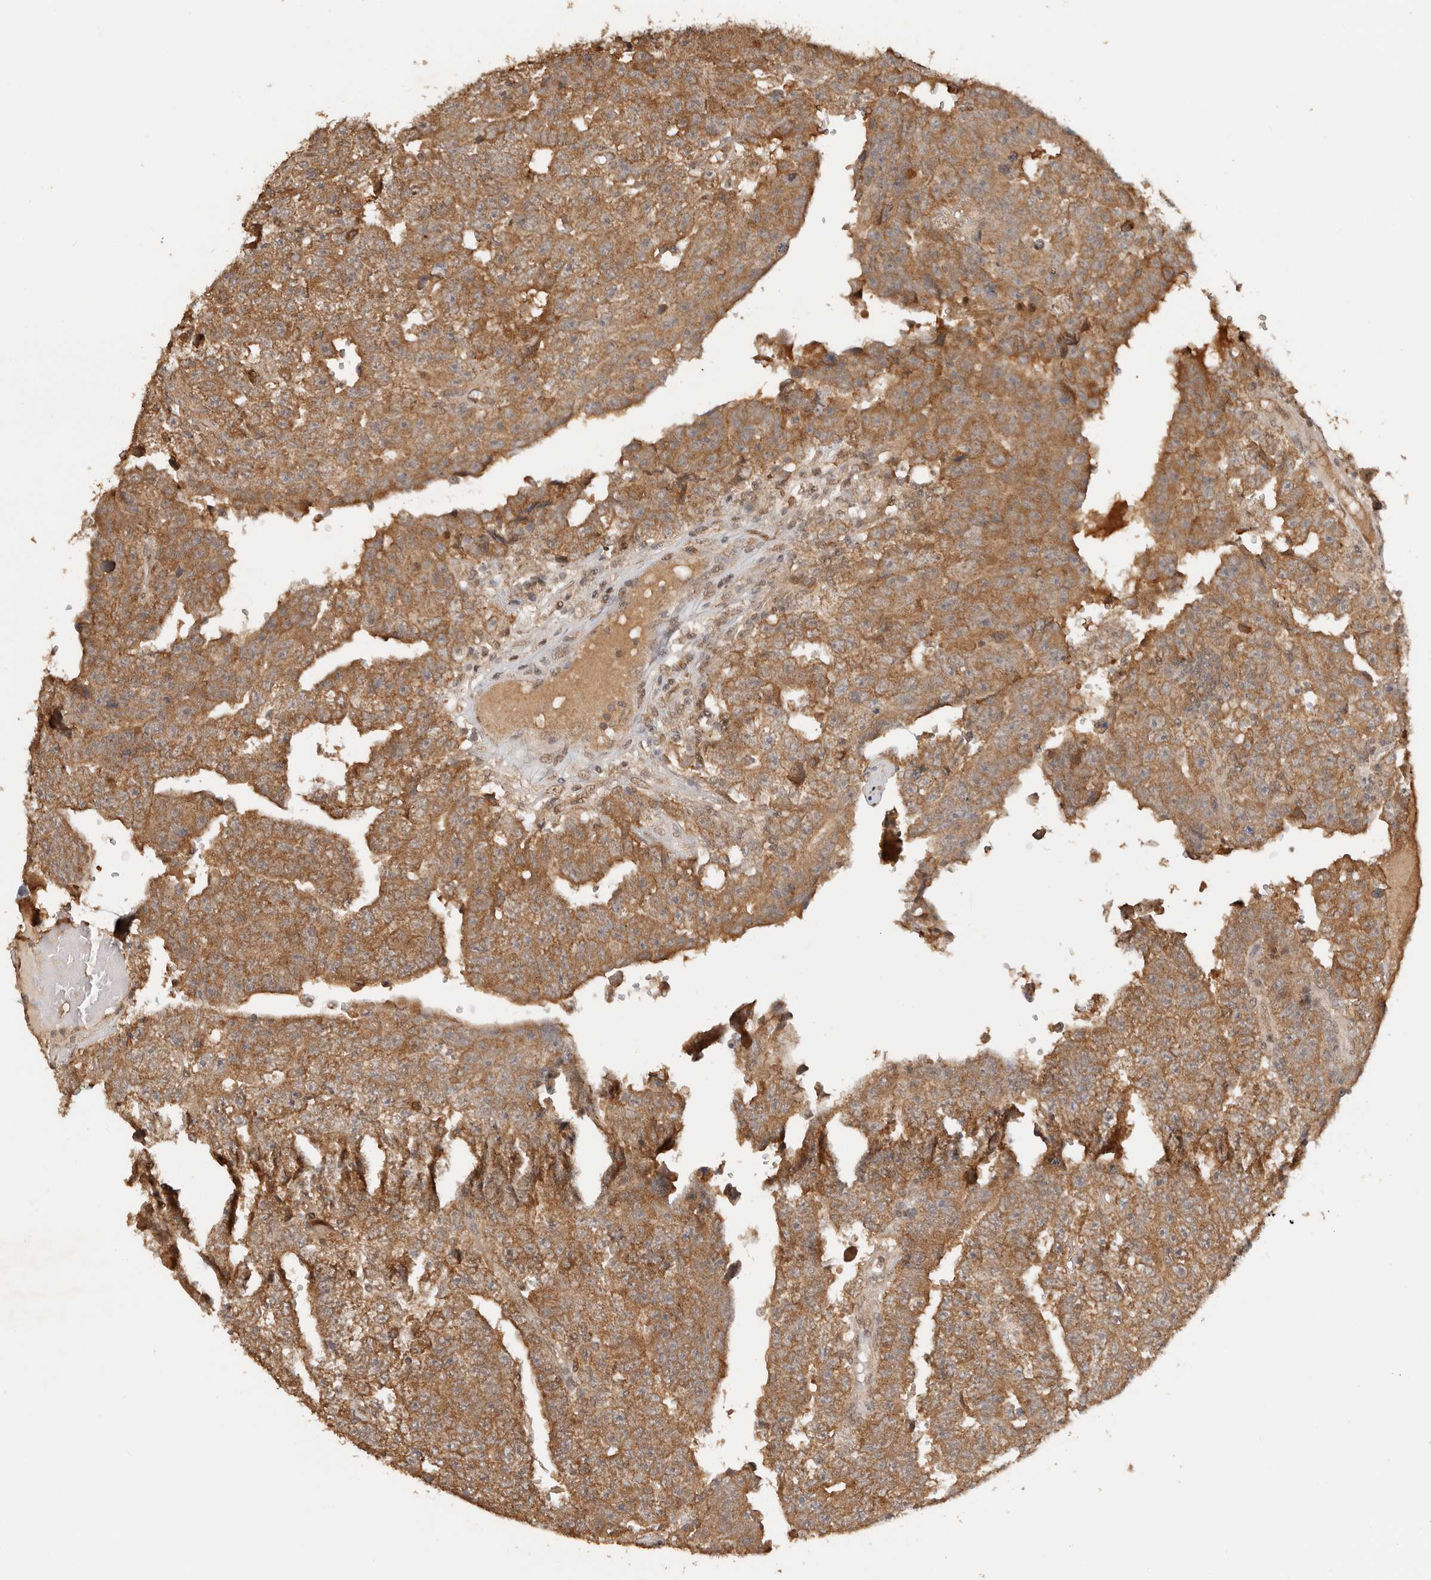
{"staining": {"intensity": "moderate", "quantity": ">75%", "location": "cytoplasmic/membranous"}, "tissue": "testis cancer", "cell_type": "Tumor cells", "image_type": "cancer", "snomed": [{"axis": "morphology", "description": "Carcinoma, Embryonal, NOS"}, {"axis": "topography", "description": "Testis"}], "caption": "A high-resolution micrograph shows immunohistochemistry staining of testis cancer, which reveals moderate cytoplasmic/membranous positivity in about >75% of tumor cells. The protein of interest is stained brown, and the nuclei are stained in blue (DAB IHC with brightfield microscopy, high magnification).", "gene": "SEC14L1", "patient": {"sex": "male", "age": 25}}